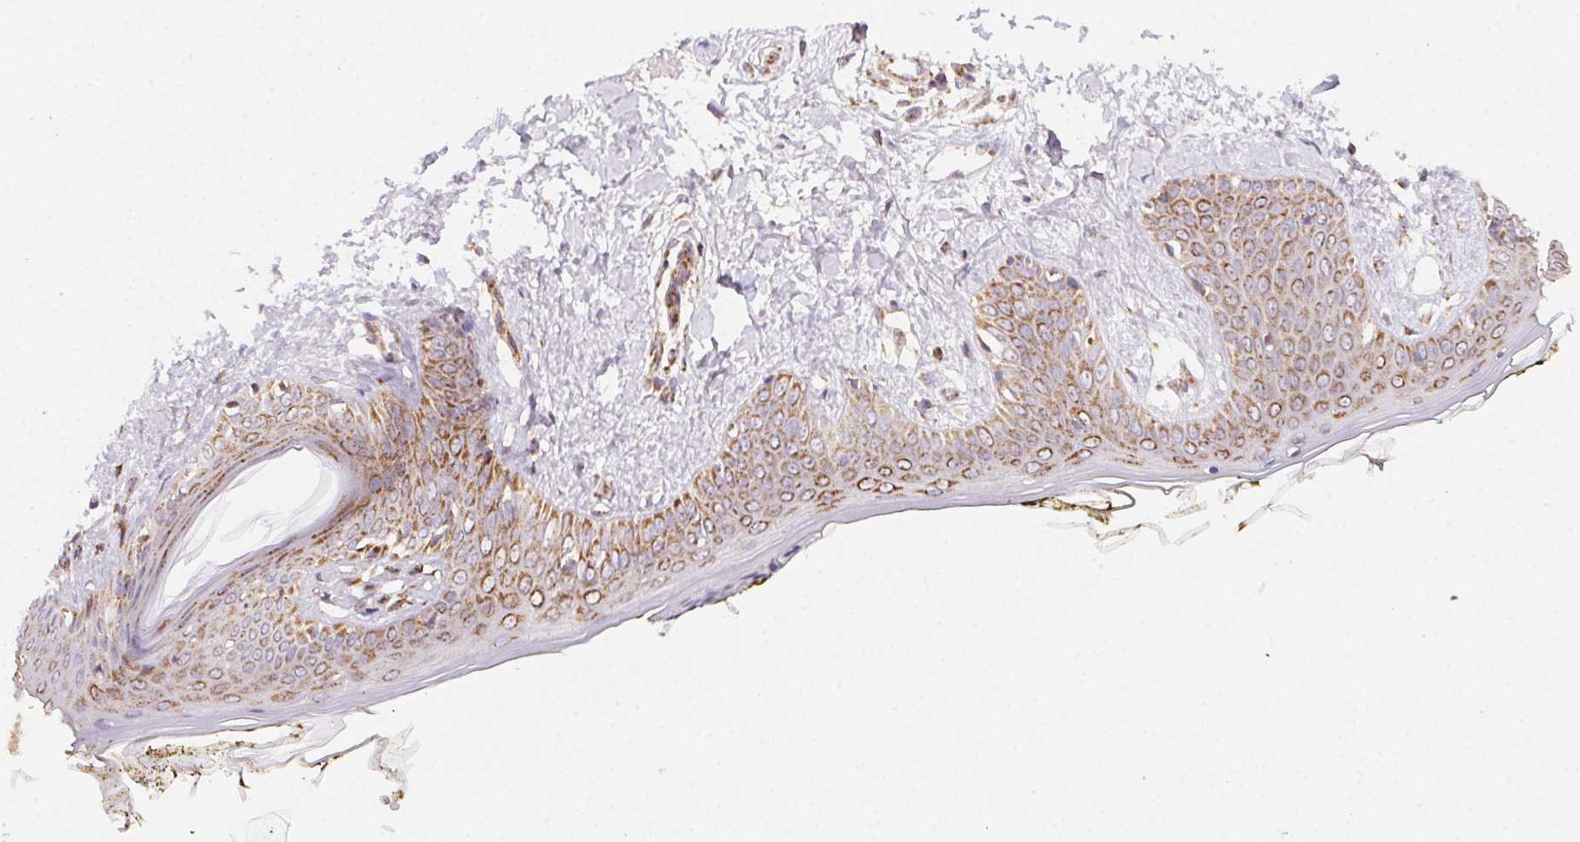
{"staining": {"intensity": "moderate", "quantity": ">75%", "location": "cytoplasmic/membranous"}, "tissue": "skin", "cell_type": "Fibroblasts", "image_type": "normal", "snomed": [{"axis": "morphology", "description": "Normal tissue, NOS"}, {"axis": "topography", "description": "Skin"}], "caption": "Immunohistochemical staining of unremarkable skin demonstrates >75% levels of moderate cytoplasmic/membranous protein expression in approximately >75% of fibroblasts. The staining was performed using DAB (3,3'-diaminobenzidine) to visualize the protein expression in brown, while the nuclei were stained in blue with hematoxylin (Magnification: 20x).", "gene": "CLPB", "patient": {"sex": "female", "age": 34}}